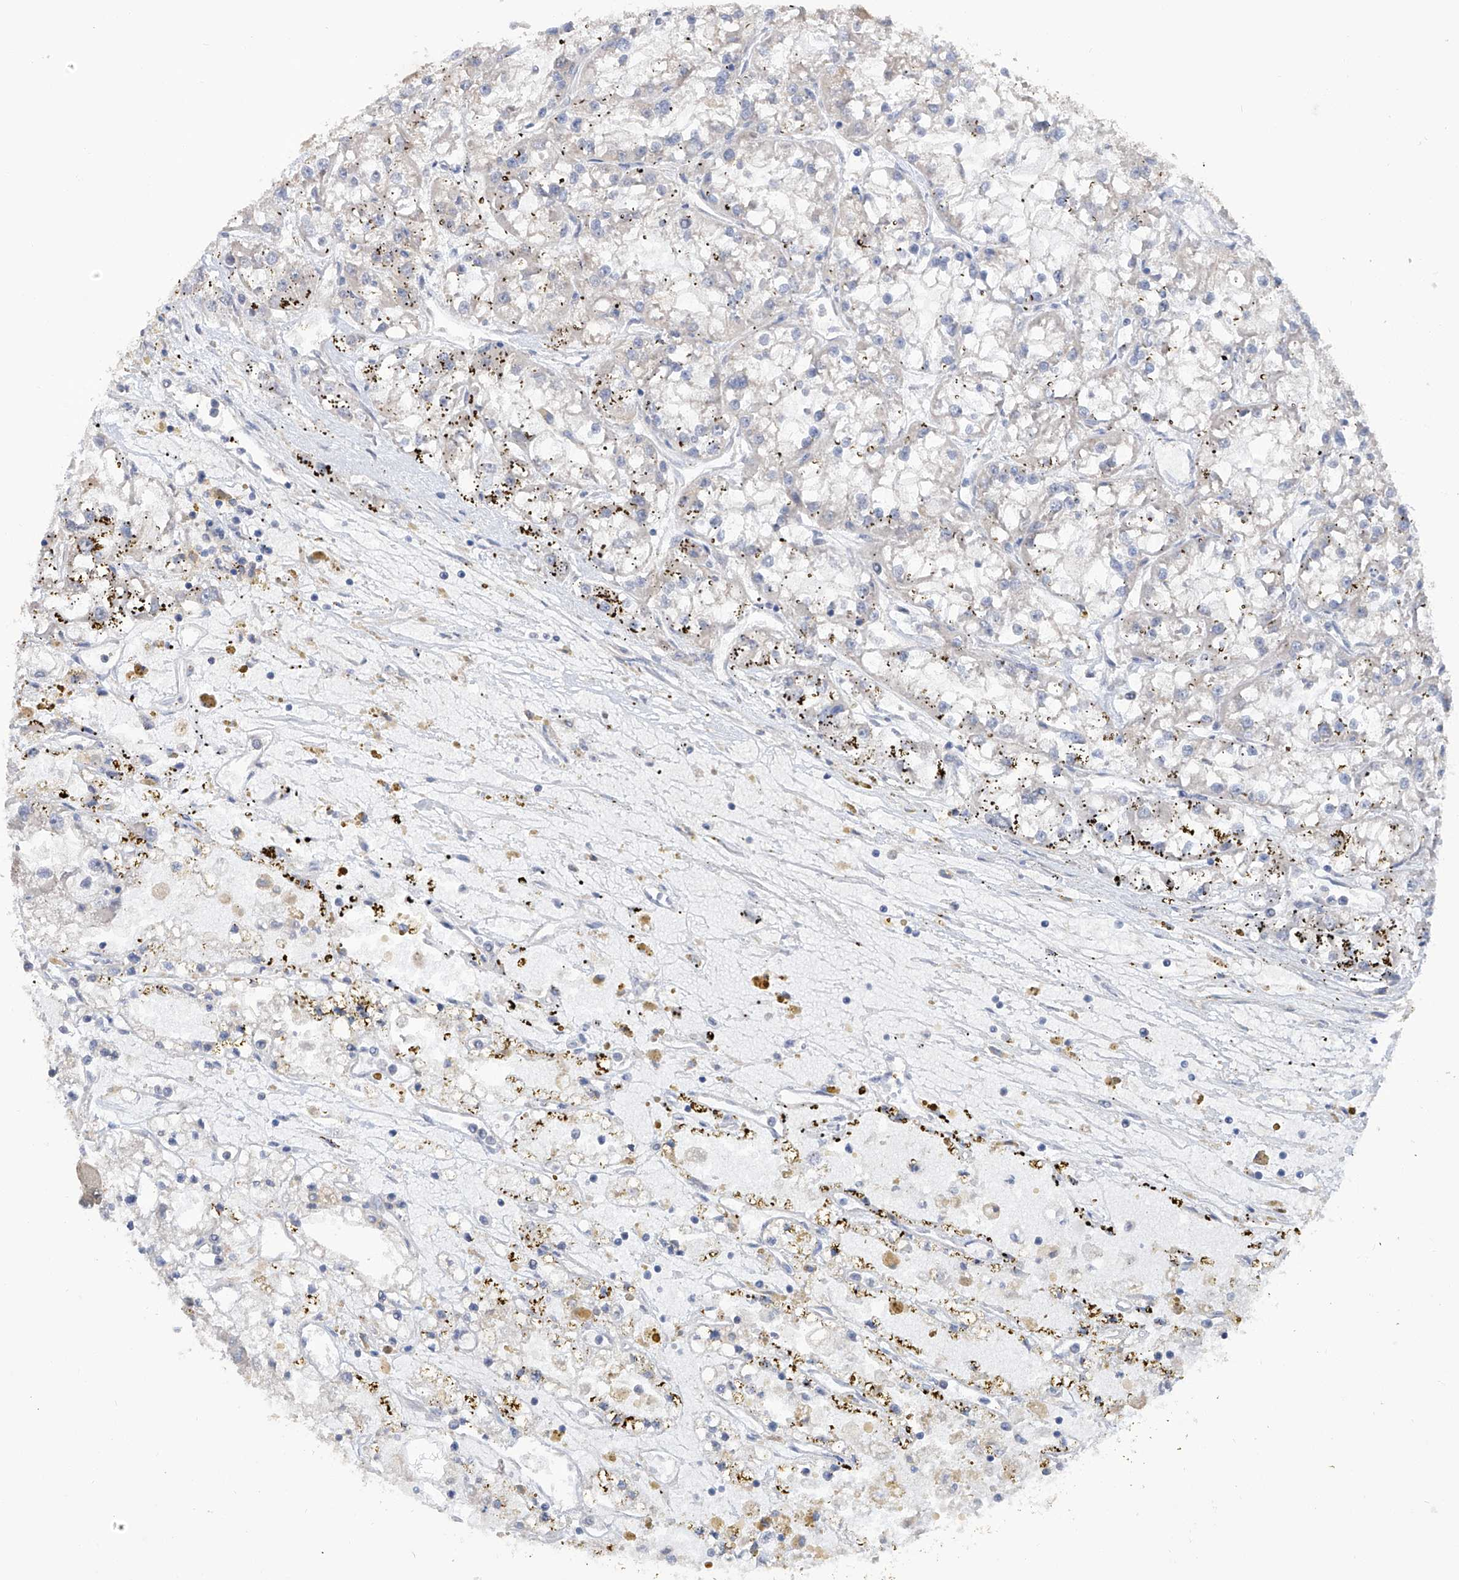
{"staining": {"intensity": "negative", "quantity": "none", "location": "none"}, "tissue": "renal cancer", "cell_type": "Tumor cells", "image_type": "cancer", "snomed": [{"axis": "morphology", "description": "Adenocarcinoma, NOS"}, {"axis": "topography", "description": "Kidney"}], "caption": "A high-resolution micrograph shows immunohistochemistry (IHC) staining of renal adenocarcinoma, which shows no significant positivity in tumor cells.", "gene": "NUDT17", "patient": {"sex": "female", "age": 52}}